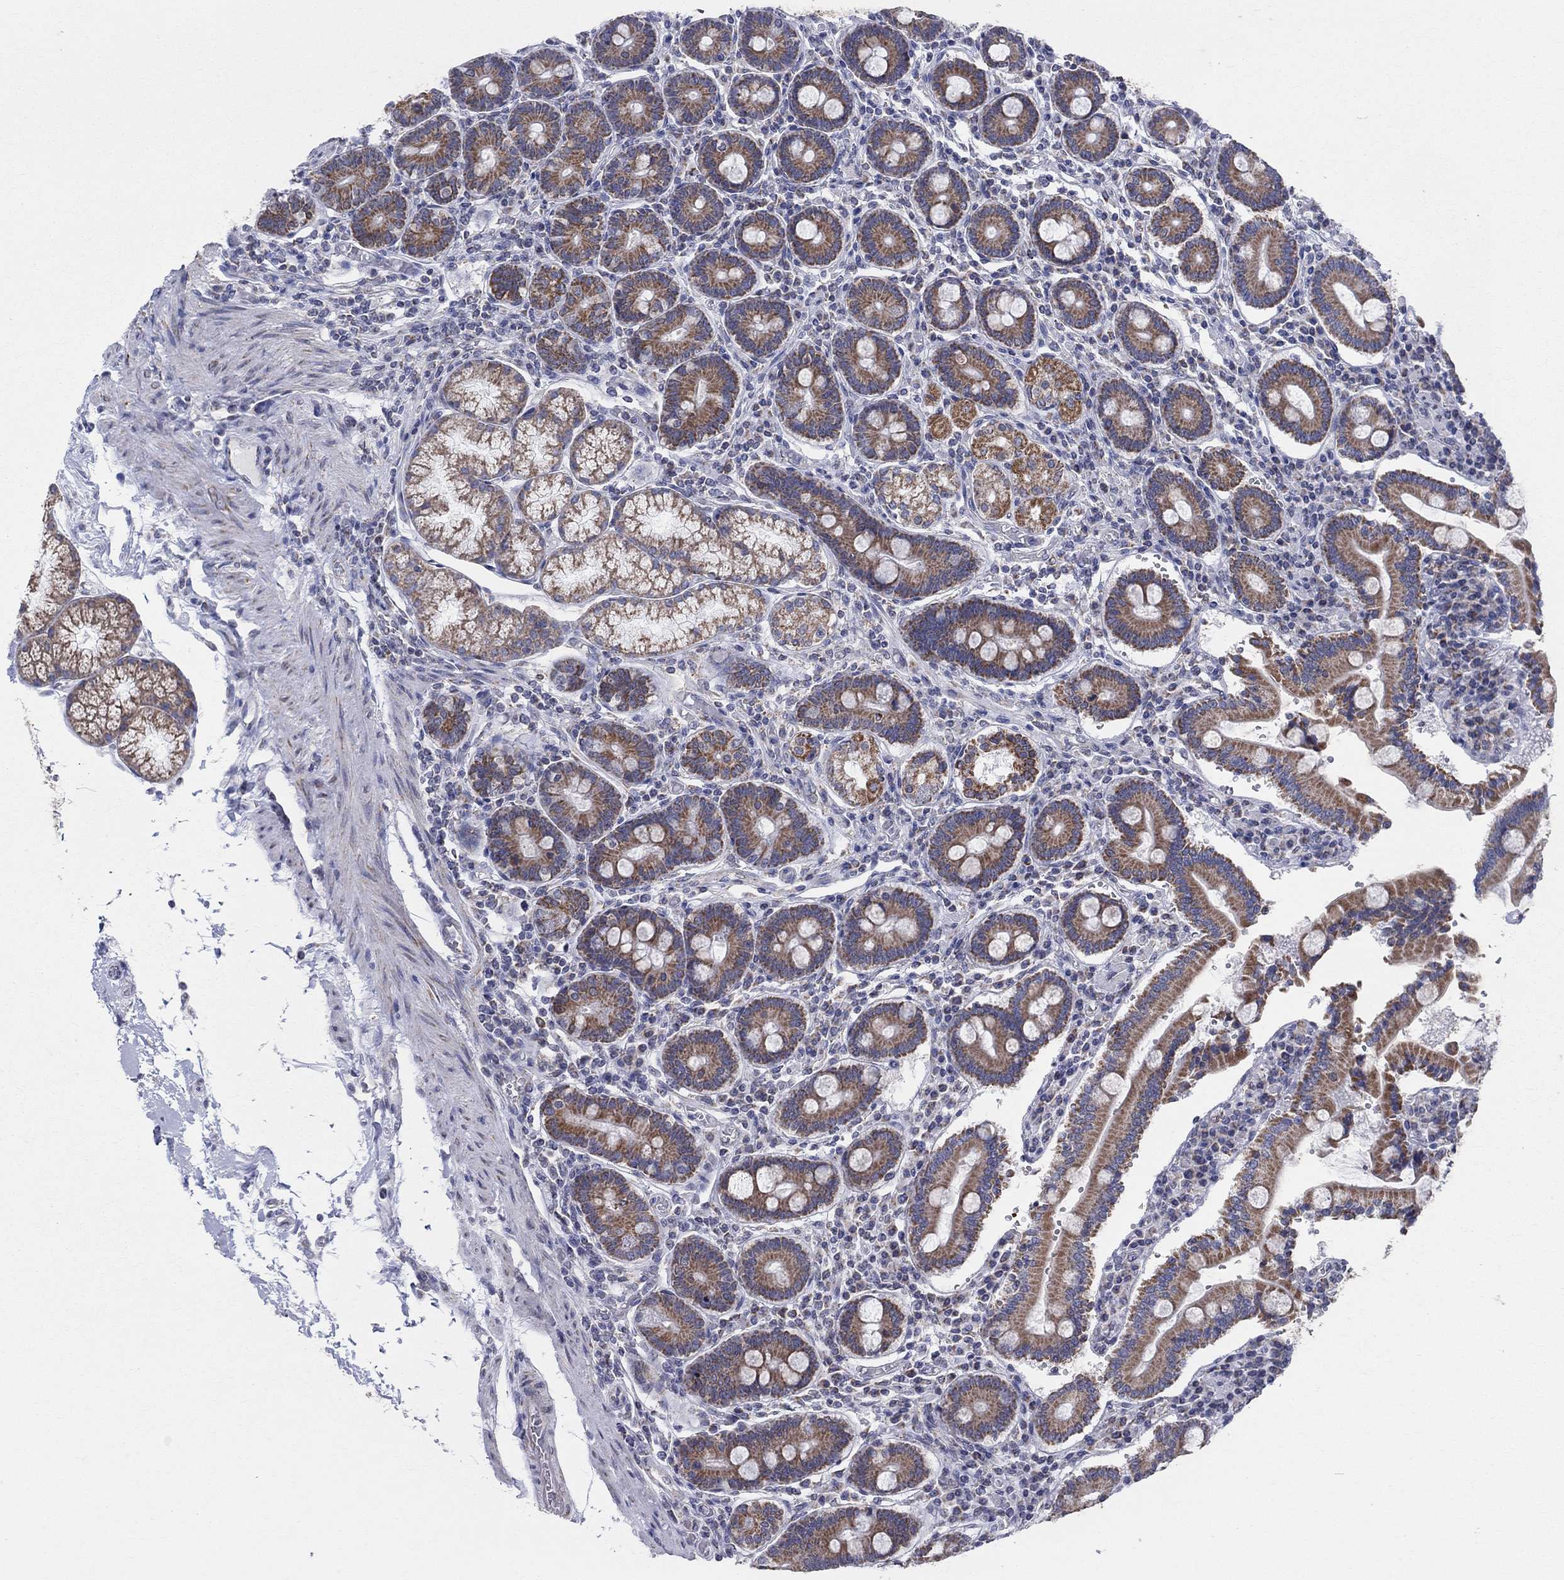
{"staining": {"intensity": "moderate", "quantity": ">75%", "location": "cytoplasmic/membranous"}, "tissue": "duodenum", "cell_type": "Glandular cells", "image_type": "normal", "snomed": [{"axis": "morphology", "description": "Normal tissue, NOS"}, {"axis": "topography", "description": "Duodenum"}], "caption": "Immunohistochemical staining of normal human duodenum reveals moderate cytoplasmic/membranous protein expression in approximately >75% of glandular cells.", "gene": "KISS1R", "patient": {"sex": "female", "age": 62}}